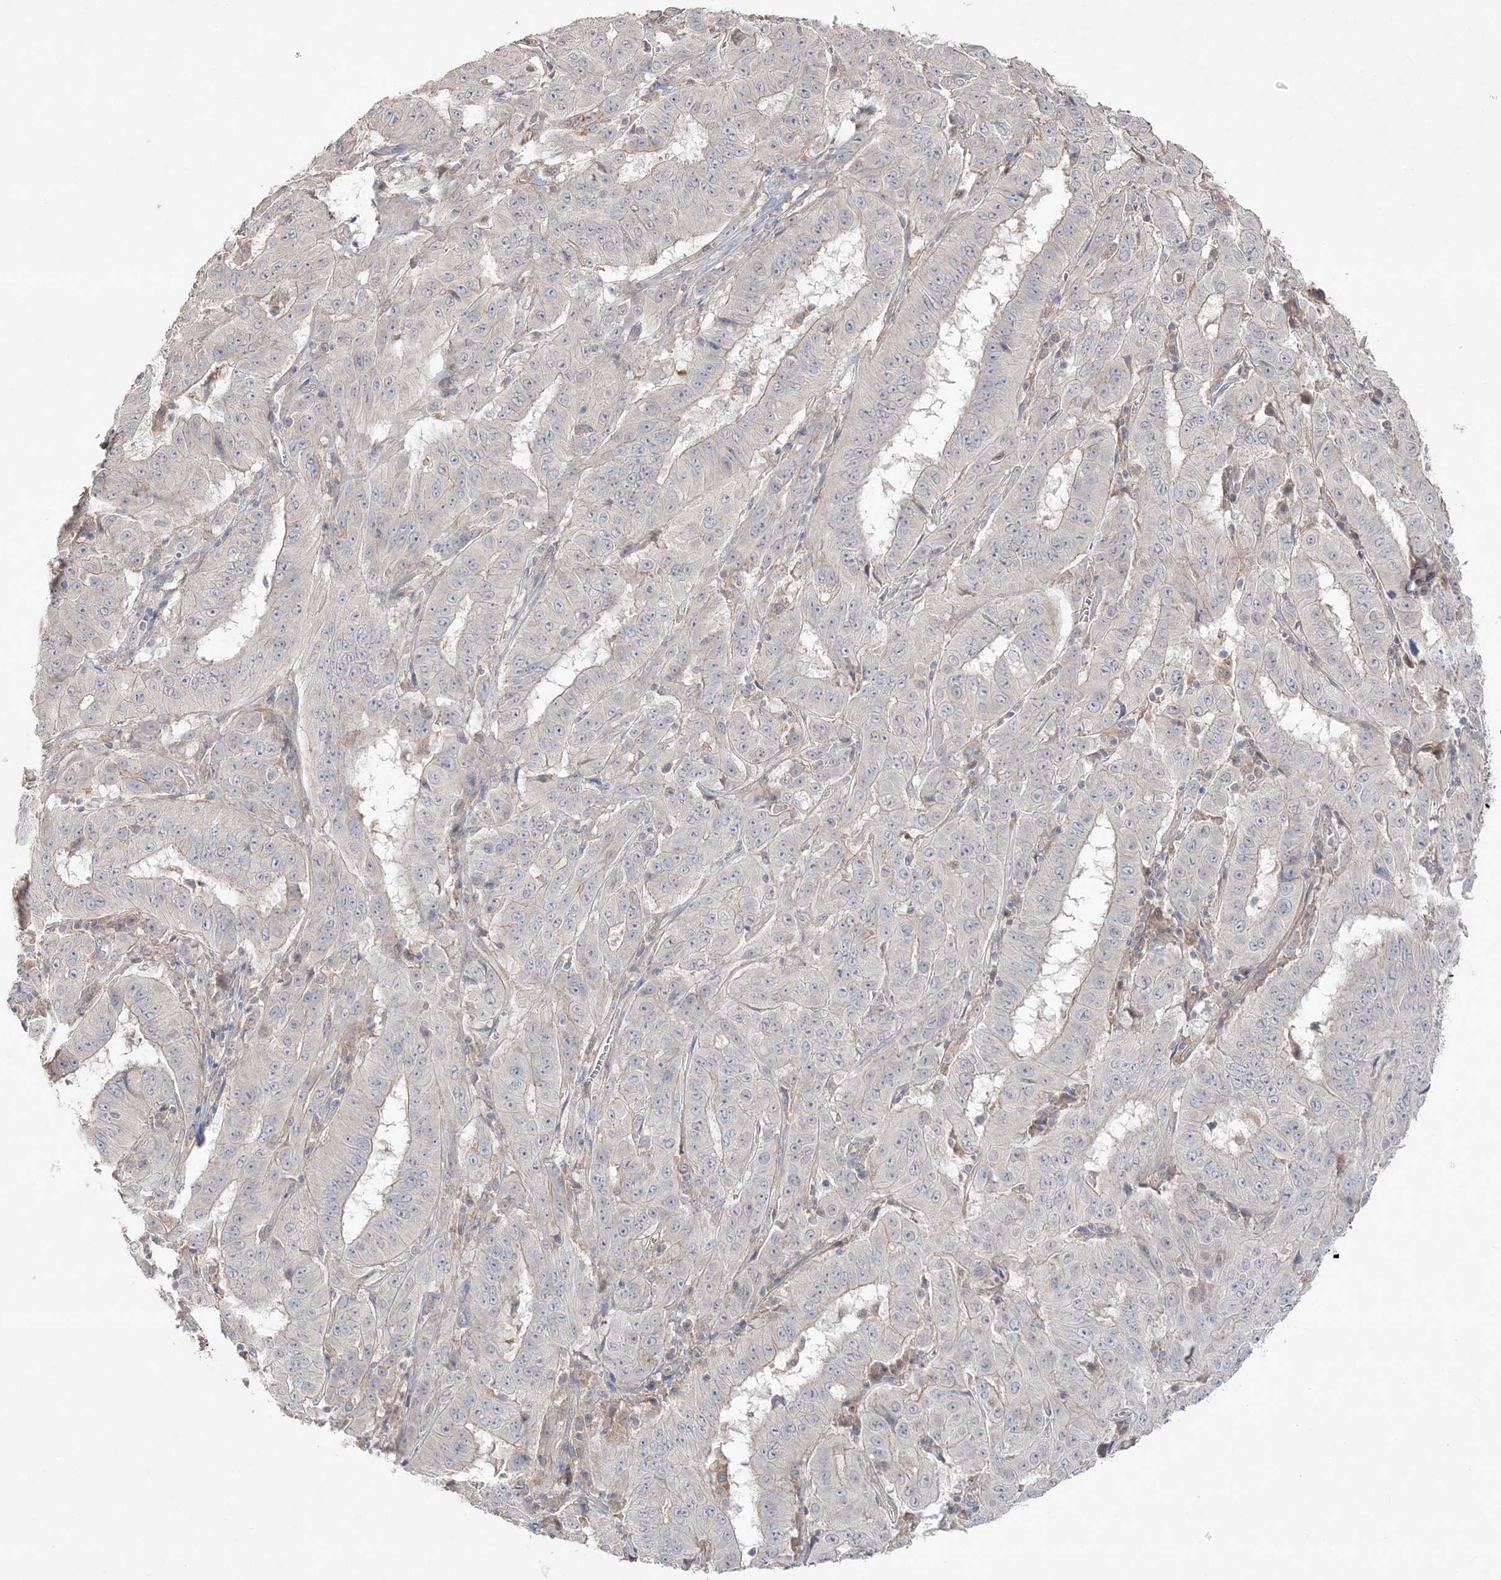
{"staining": {"intensity": "negative", "quantity": "none", "location": "none"}, "tissue": "pancreatic cancer", "cell_type": "Tumor cells", "image_type": "cancer", "snomed": [{"axis": "morphology", "description": "Adenocarcinoma, NOS"}, {"axis": "topography", "description": "Pancreas"}], "caption": "Tumor cells are negative for brown protein staining in pancreatic adenocarcinoma.", "gene": "SH3BP4", "patient": {"sex": "male", "age": 63}}